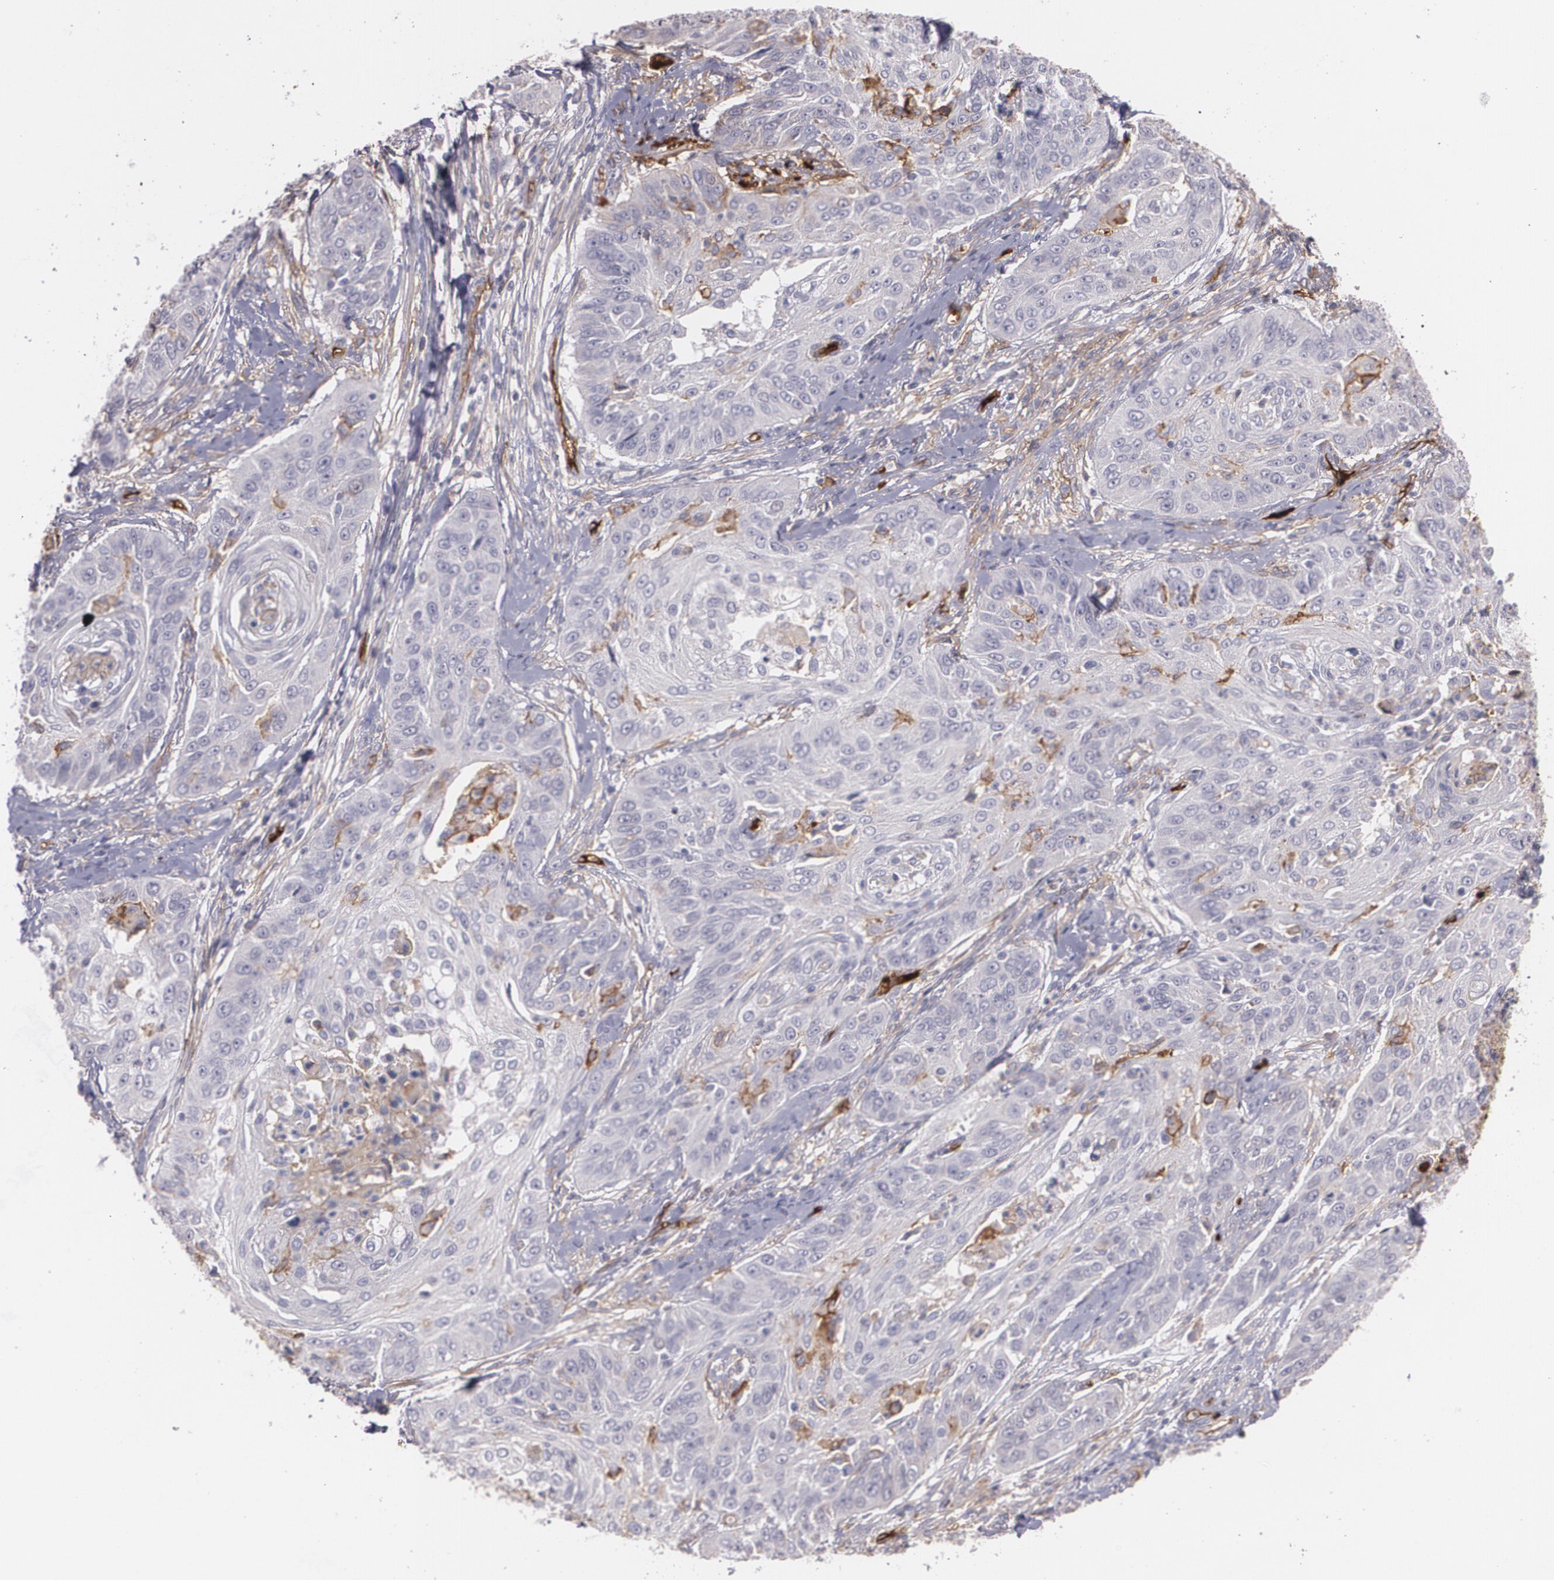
{"staining": {"intensity": "negative", "quantity": "none", "location": "none"}, "tissue": "cervical cancer", "cell_type": "Tumor cells", "image_type": "cancer", "snomed": [{"axis": "morphology", "description": "Squamous cell carcinoma, NOS"}, {"axis": "topography", "description": "Cervix"}], "caption": "Histopathology image shows no protein positivity in tumor cells of squamous cell carcinoma (cervical) tissue.", "gene": "ACE", "patient": {"sex": "female", "age": 64}}